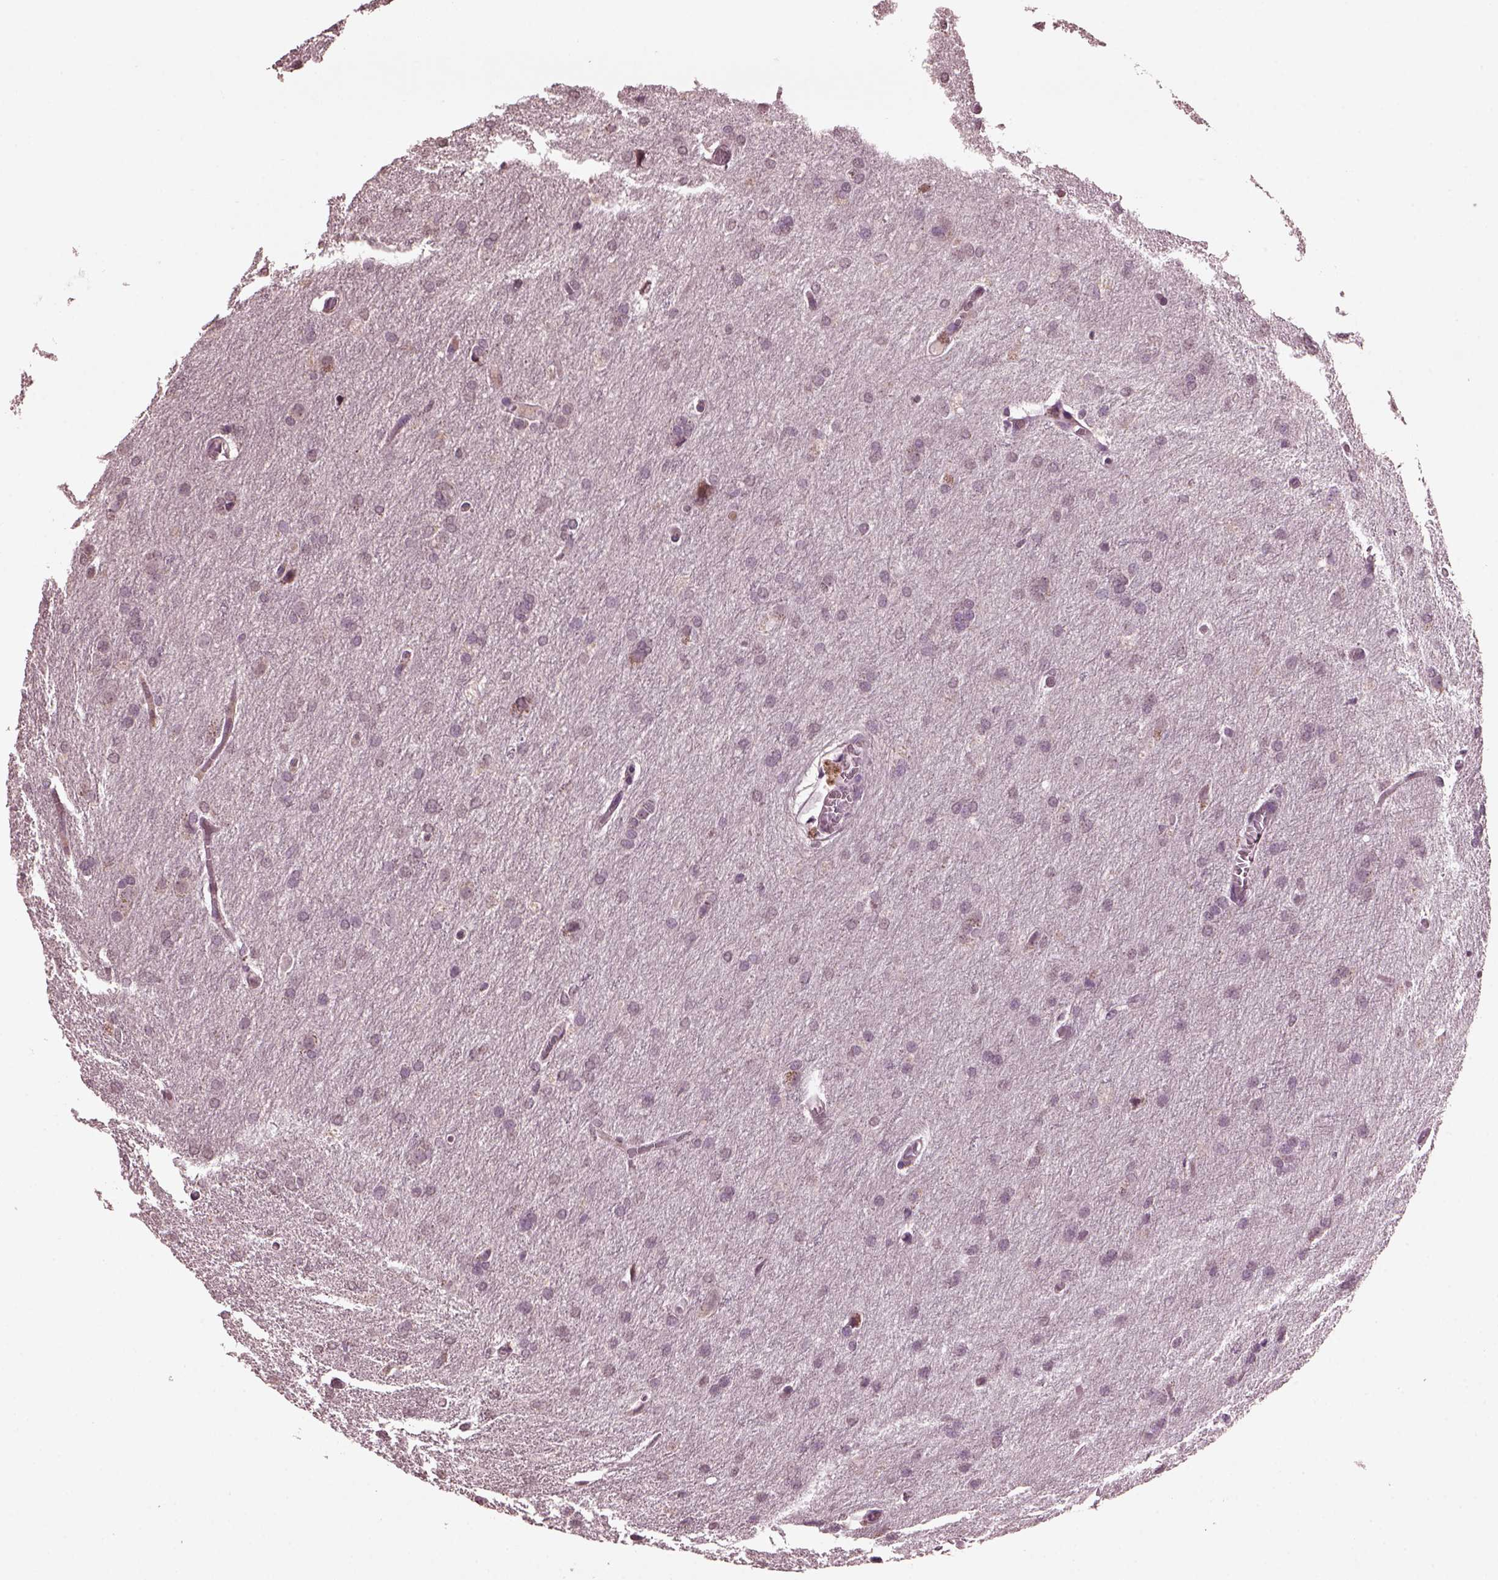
{"staining": {"intensity": "negative", "quantity": "none", "location": "none"}, "tissue": "glioma", "cell_type": "Tumor cells", "image_type": "cancer", "snomed": [{"axis": "morphology", "description": "Glioma, malignant, High grade"}, {"axis": "topography", "description": "Brain"}], "caption": "This is an immunohistochemistry (IHC) histopathology image of human malignant glioma (high-grade). There is no positivity in tumor cells.", "gene": "IL18RAP", "patient": {"sex": "male", "age": 68}}